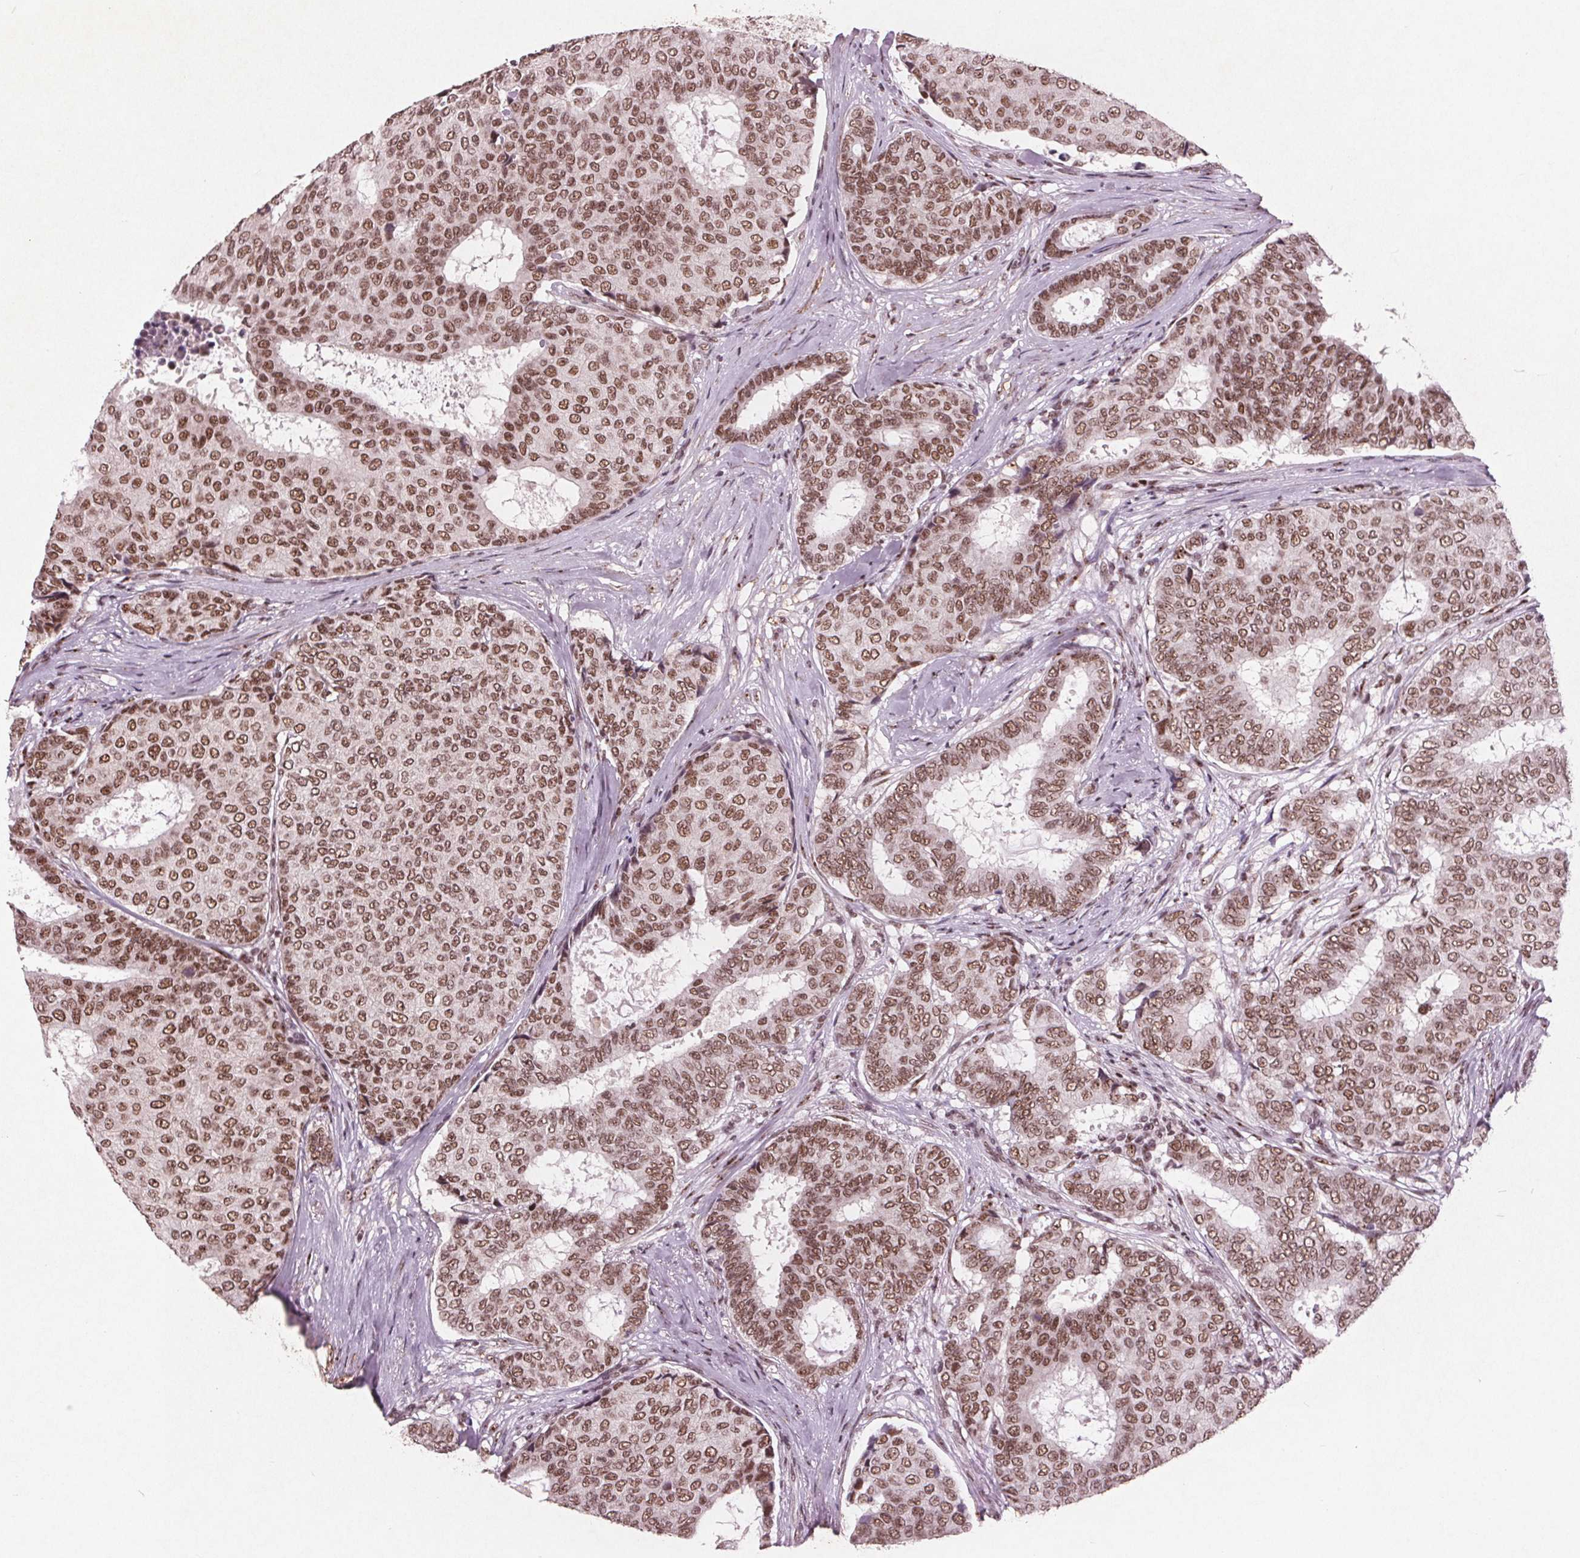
{"staining": {"intensity": "moderate", "quantity": ">75%", "location": "nuclear"}, "tissue": "breast cancer", "cell_type": "Tumor cells", "image_type": "cancer", "snomed": [{"axis": "morphology", "description": "Duct carcinoma"}, {"axis": "topography", "description": "Breast"}], "caption": "There is medium levels of moderate nuclear expression in tumor cells of intraductal carcinoma (breast), as demonstrated by immunohistochemical staining (brown color).", "gene": "RPS6KA2", "patient": {"sex": "female", "age": 75}}